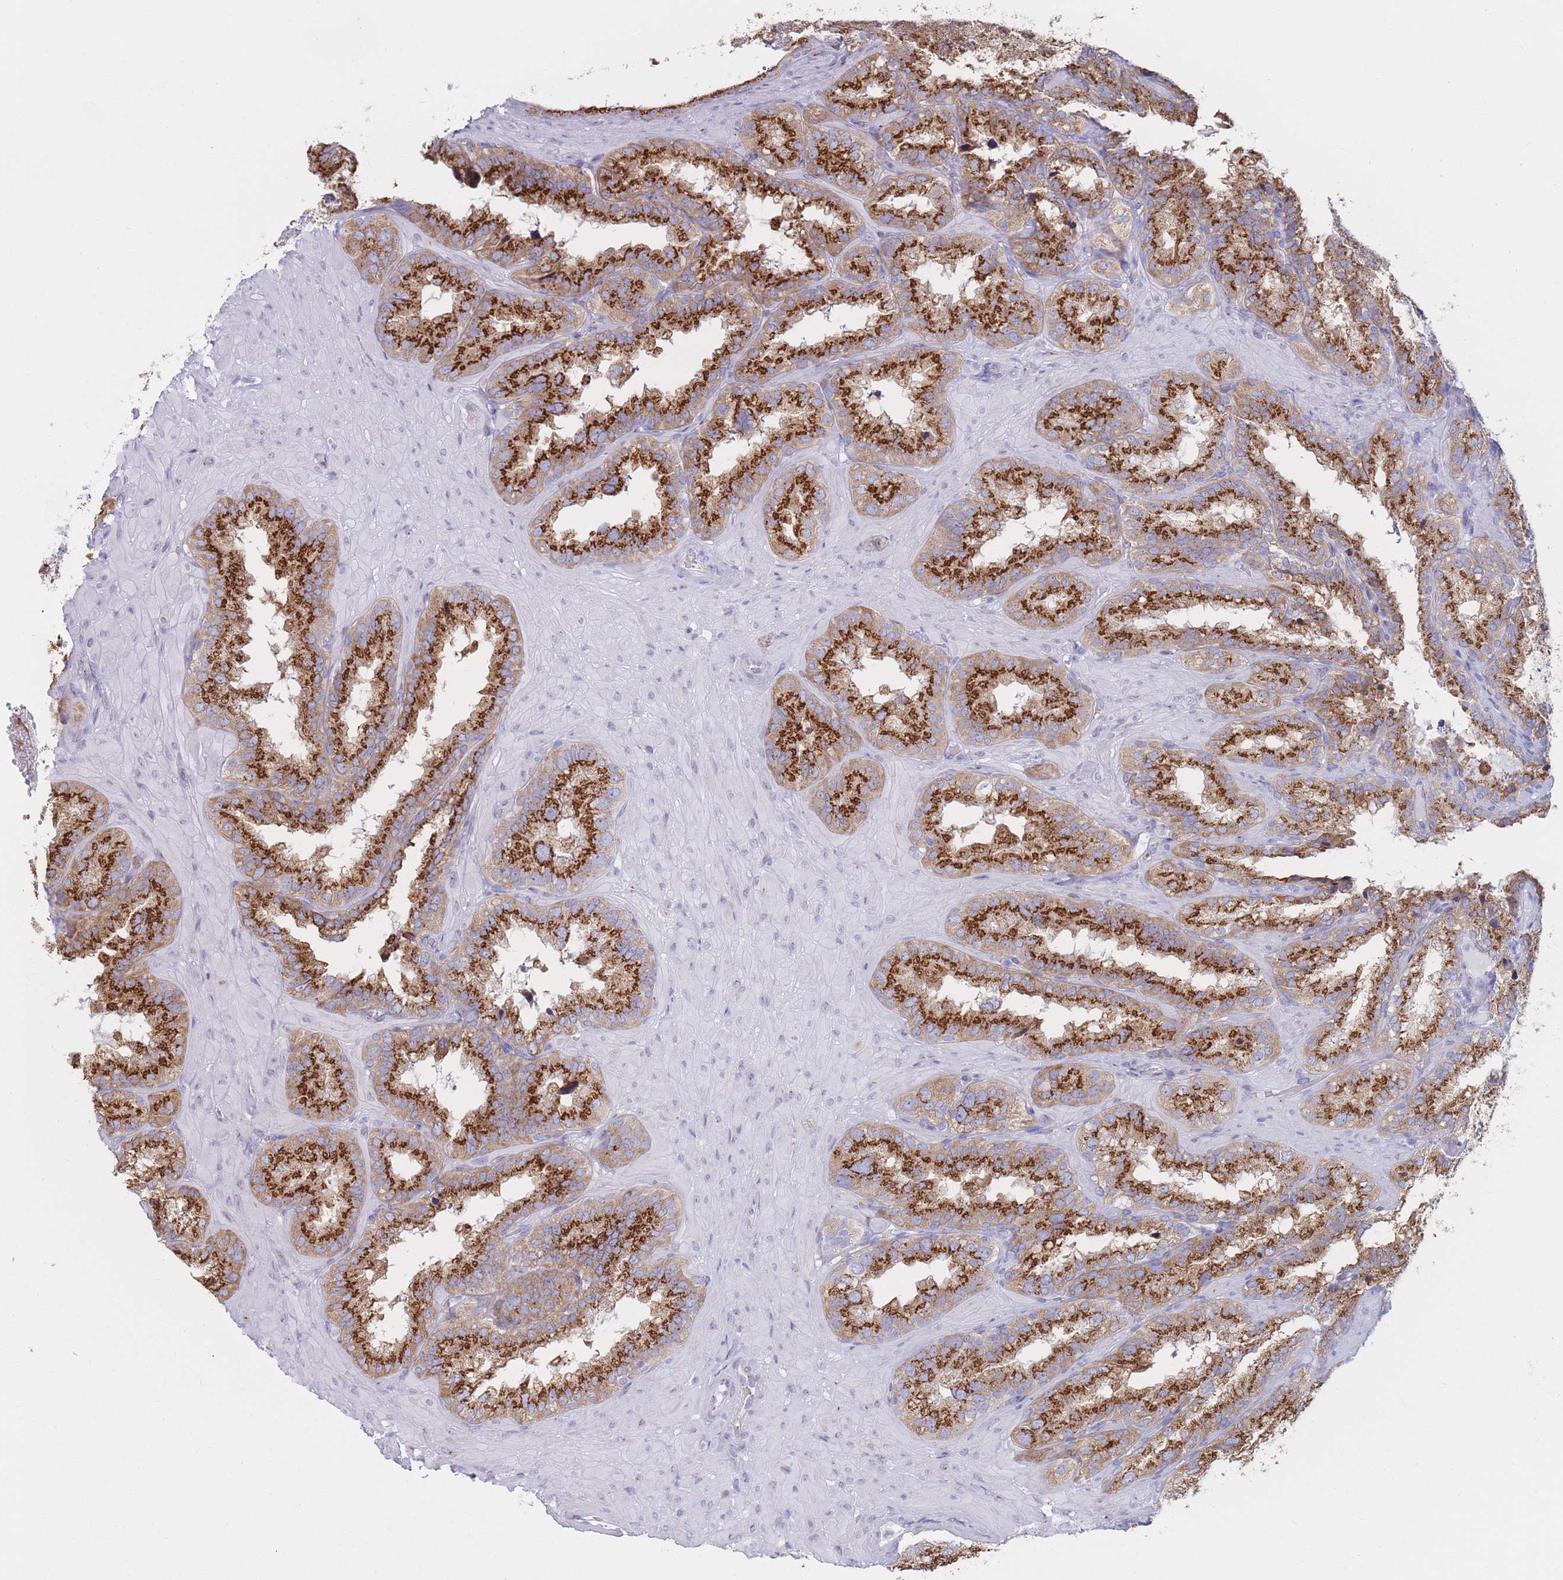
{"staining": {"intensity": "strong", "quantity": ">75%", "location": "cytoplasmic/membranous"}, "tissue": "seminal vesicle", "cell_type": "Glandular cells", "image_type": "normal", "snomed": [{"axis": "morphology", "description": "Normal tissue, NOS"}, {"axis": "topography", "description": "Seminal veicle"}], "caption": "Immunohistochemistry (IHC) photomicrograph of benign seminal vesicle: seminal vesicle stained using IHC demonstrates high levels of strong protein expression localized specifically in the cytoplasmic/membranous of glandular cells, appearing as a cytoplasmic/membranous brown color.", "gene": "MRPL30", "patient": {"sex": "male", "age": 58}}